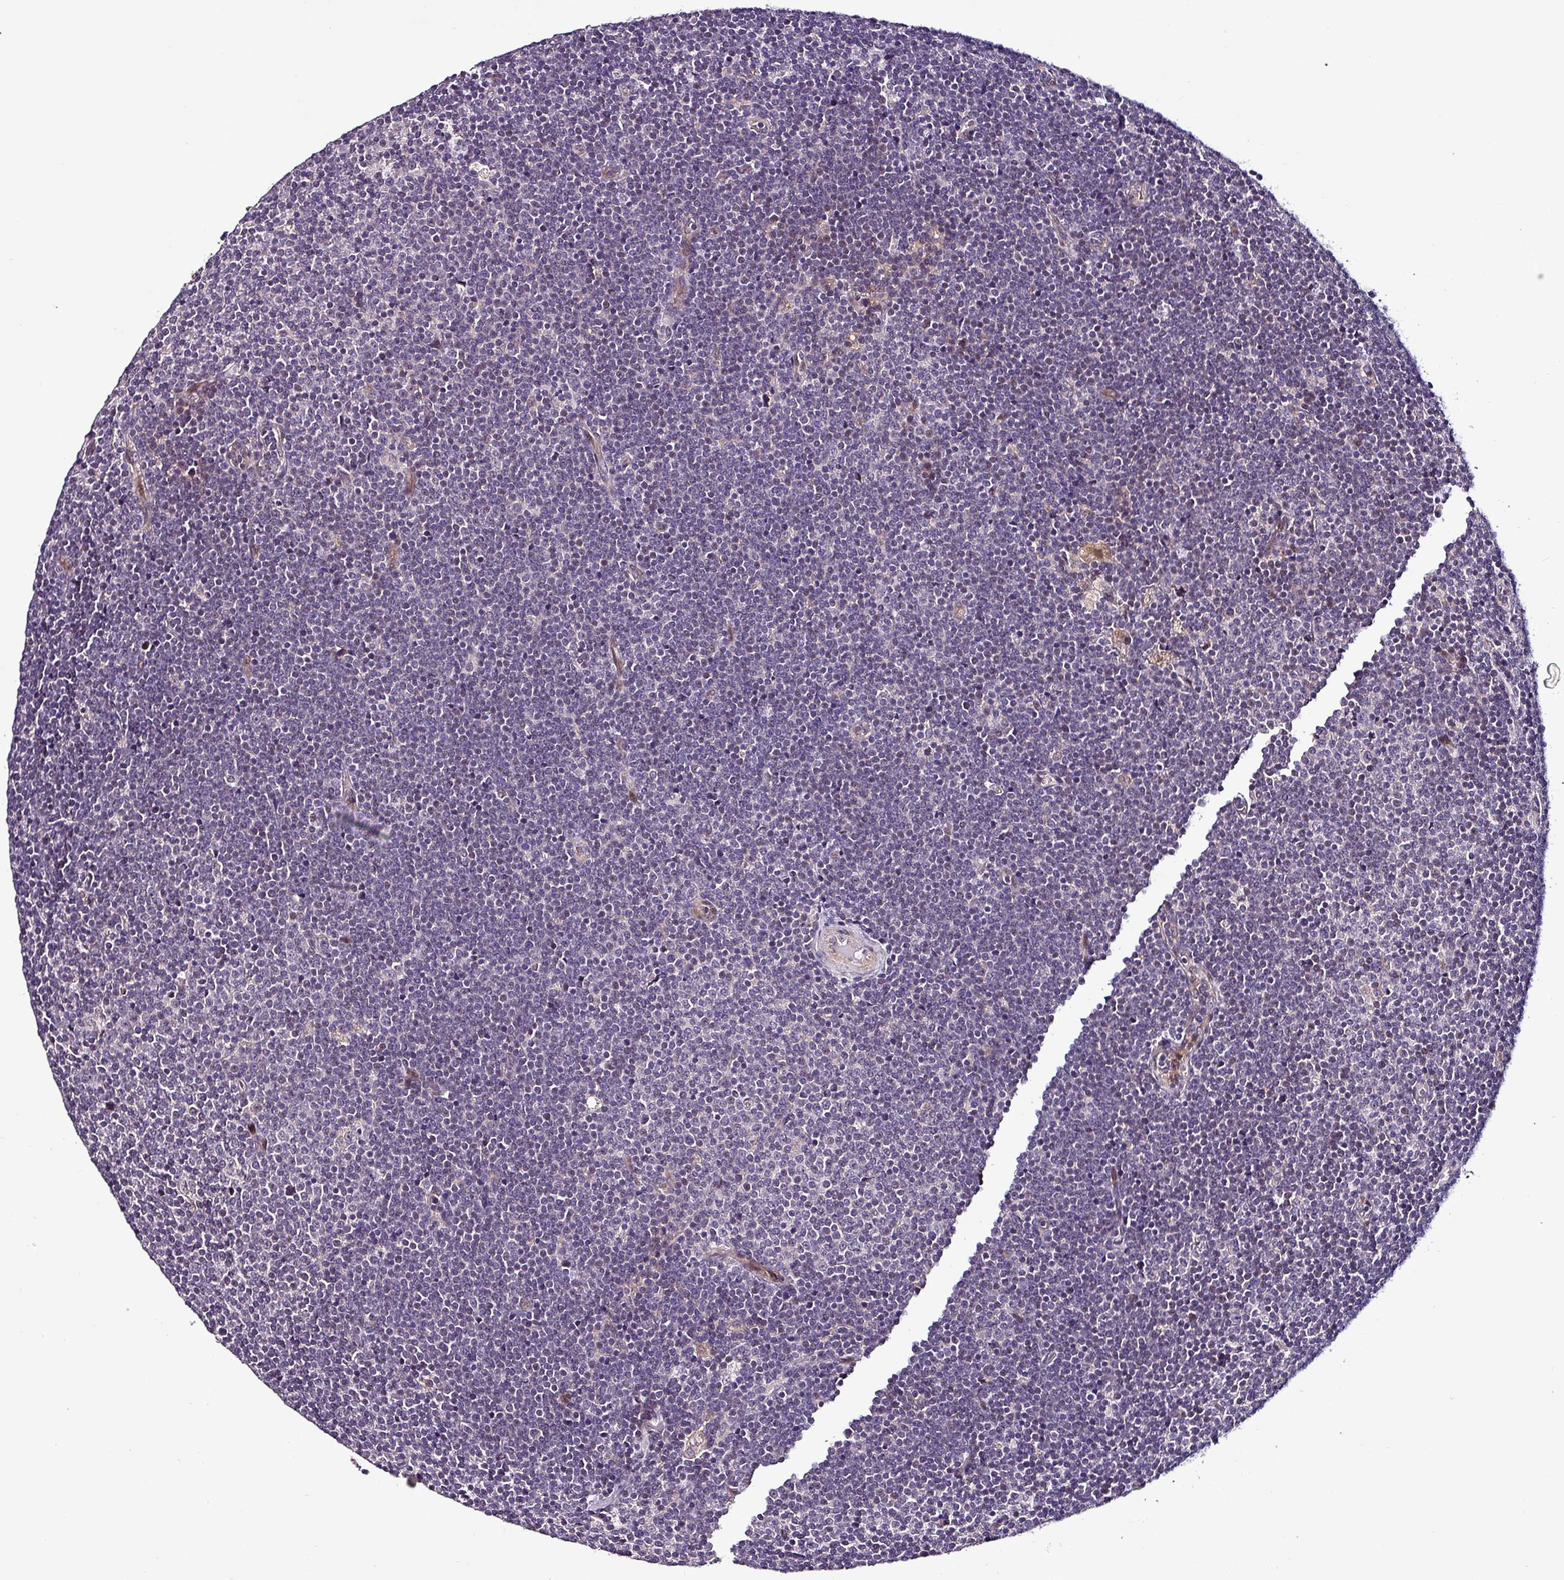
{"staining": {"intensity": "negative", "quantity": "none", "location": "none"}, "tissue": "lymphoma", "cell_type": "Tumor cells", "image_type": "cancer", "snomed": [{"axis": "morphology", "description": "Malignant lymphoma, non-Hodgkin's type, Low grade"}, {"axis": "topography", "description": "Lymph node"}], "caption": "Human lymphoma stained for a protein using immunohistochemistry (IHC) shows no positivity in tumor cells.", "gene": "GRAPL", "patient": {"sex": "male", "age": 48}}